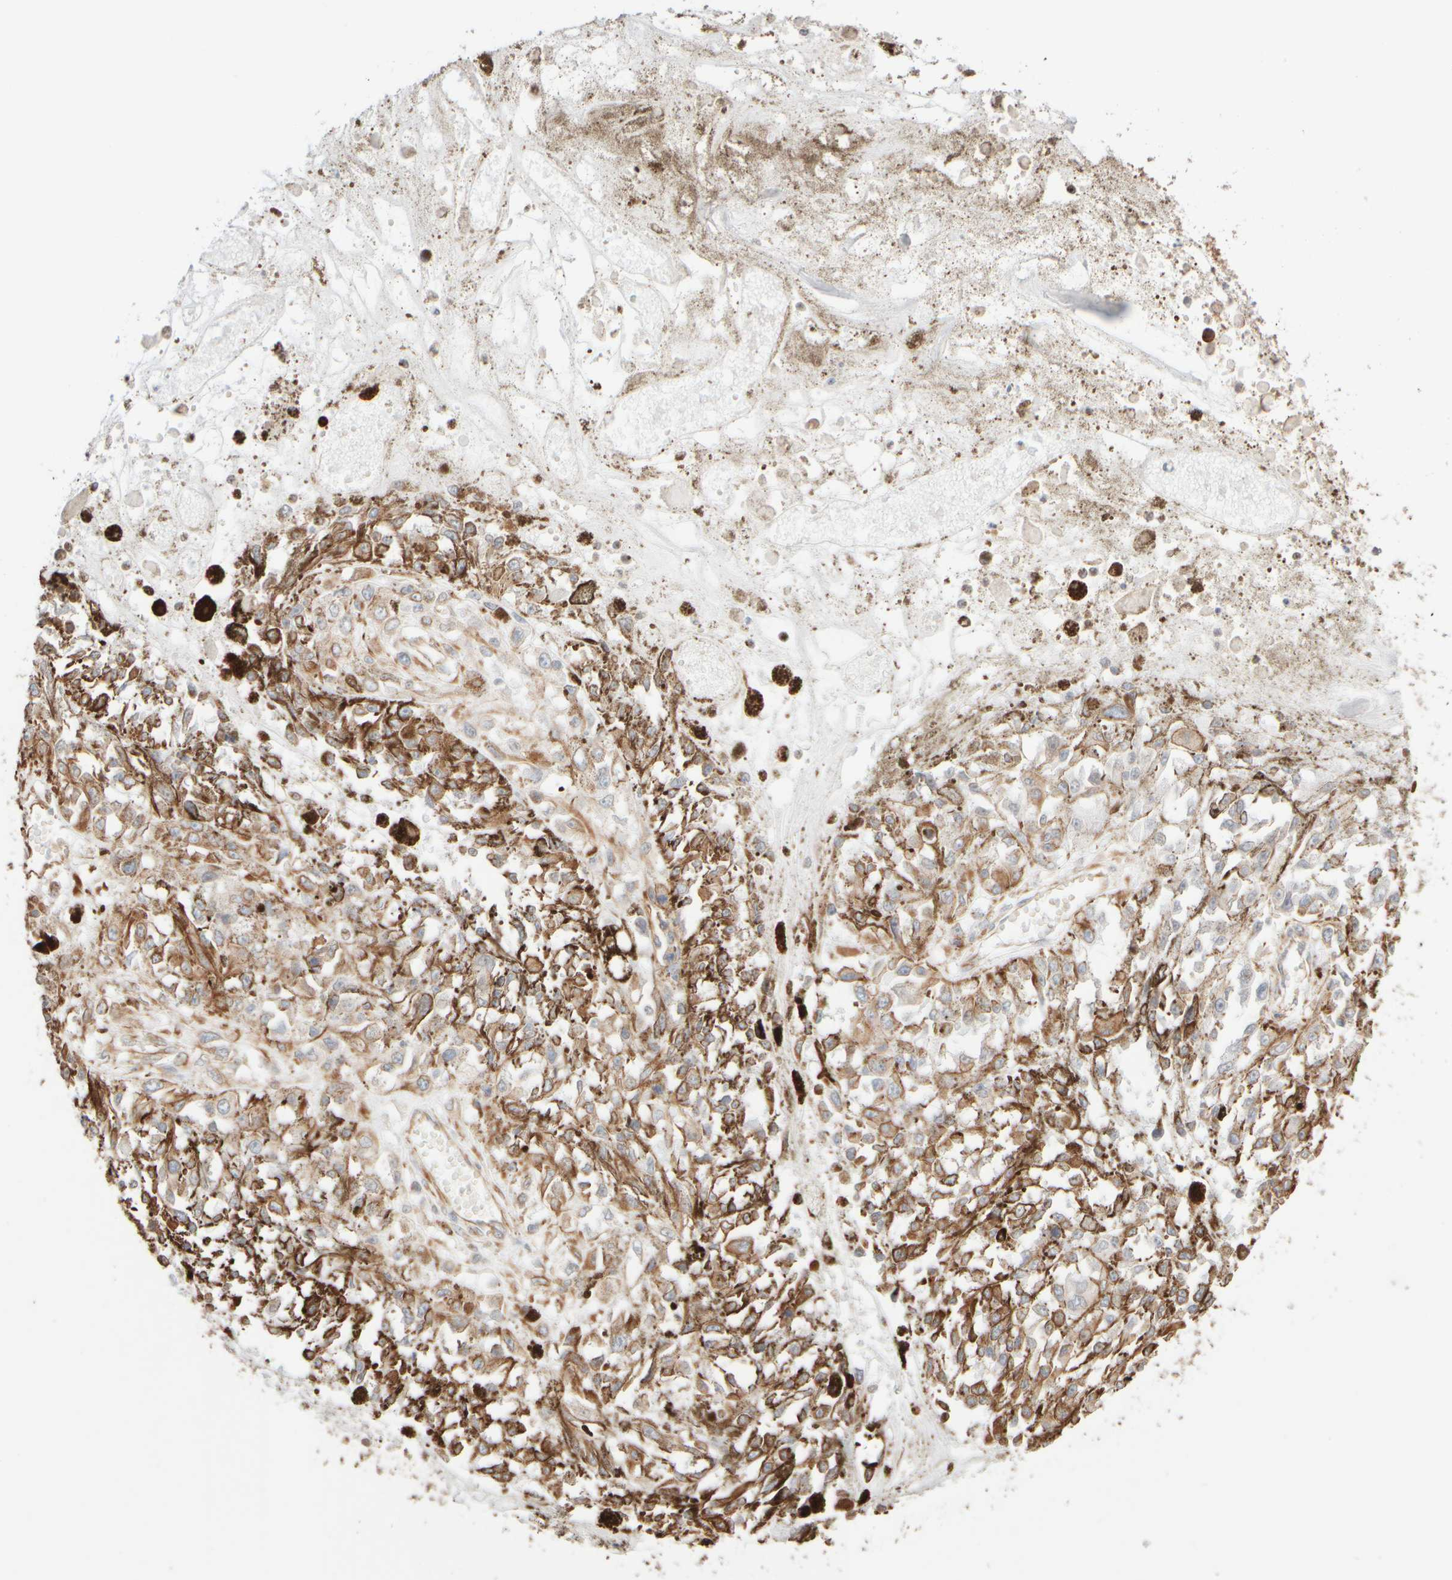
{"staining": {"intensity": "weak", "quantity": "25%-75%", "location": "cytoplasmic/membranous"}, "tissue": "melanoma", "cell_type": "Tumor cells", "image_type": "cancer", "snomed": [{"axis": "morphology", "description": "Malignant melanoma, Metastatic site"}, {"axis": "topography", "description": "Lymph node"}], "caption": "Malignant melanoma (metastatic site) stained with a protein marker shows weak staining in tumor cells.", "gene": "KRT15", "patient": {"sex": "male", "age": 59}}